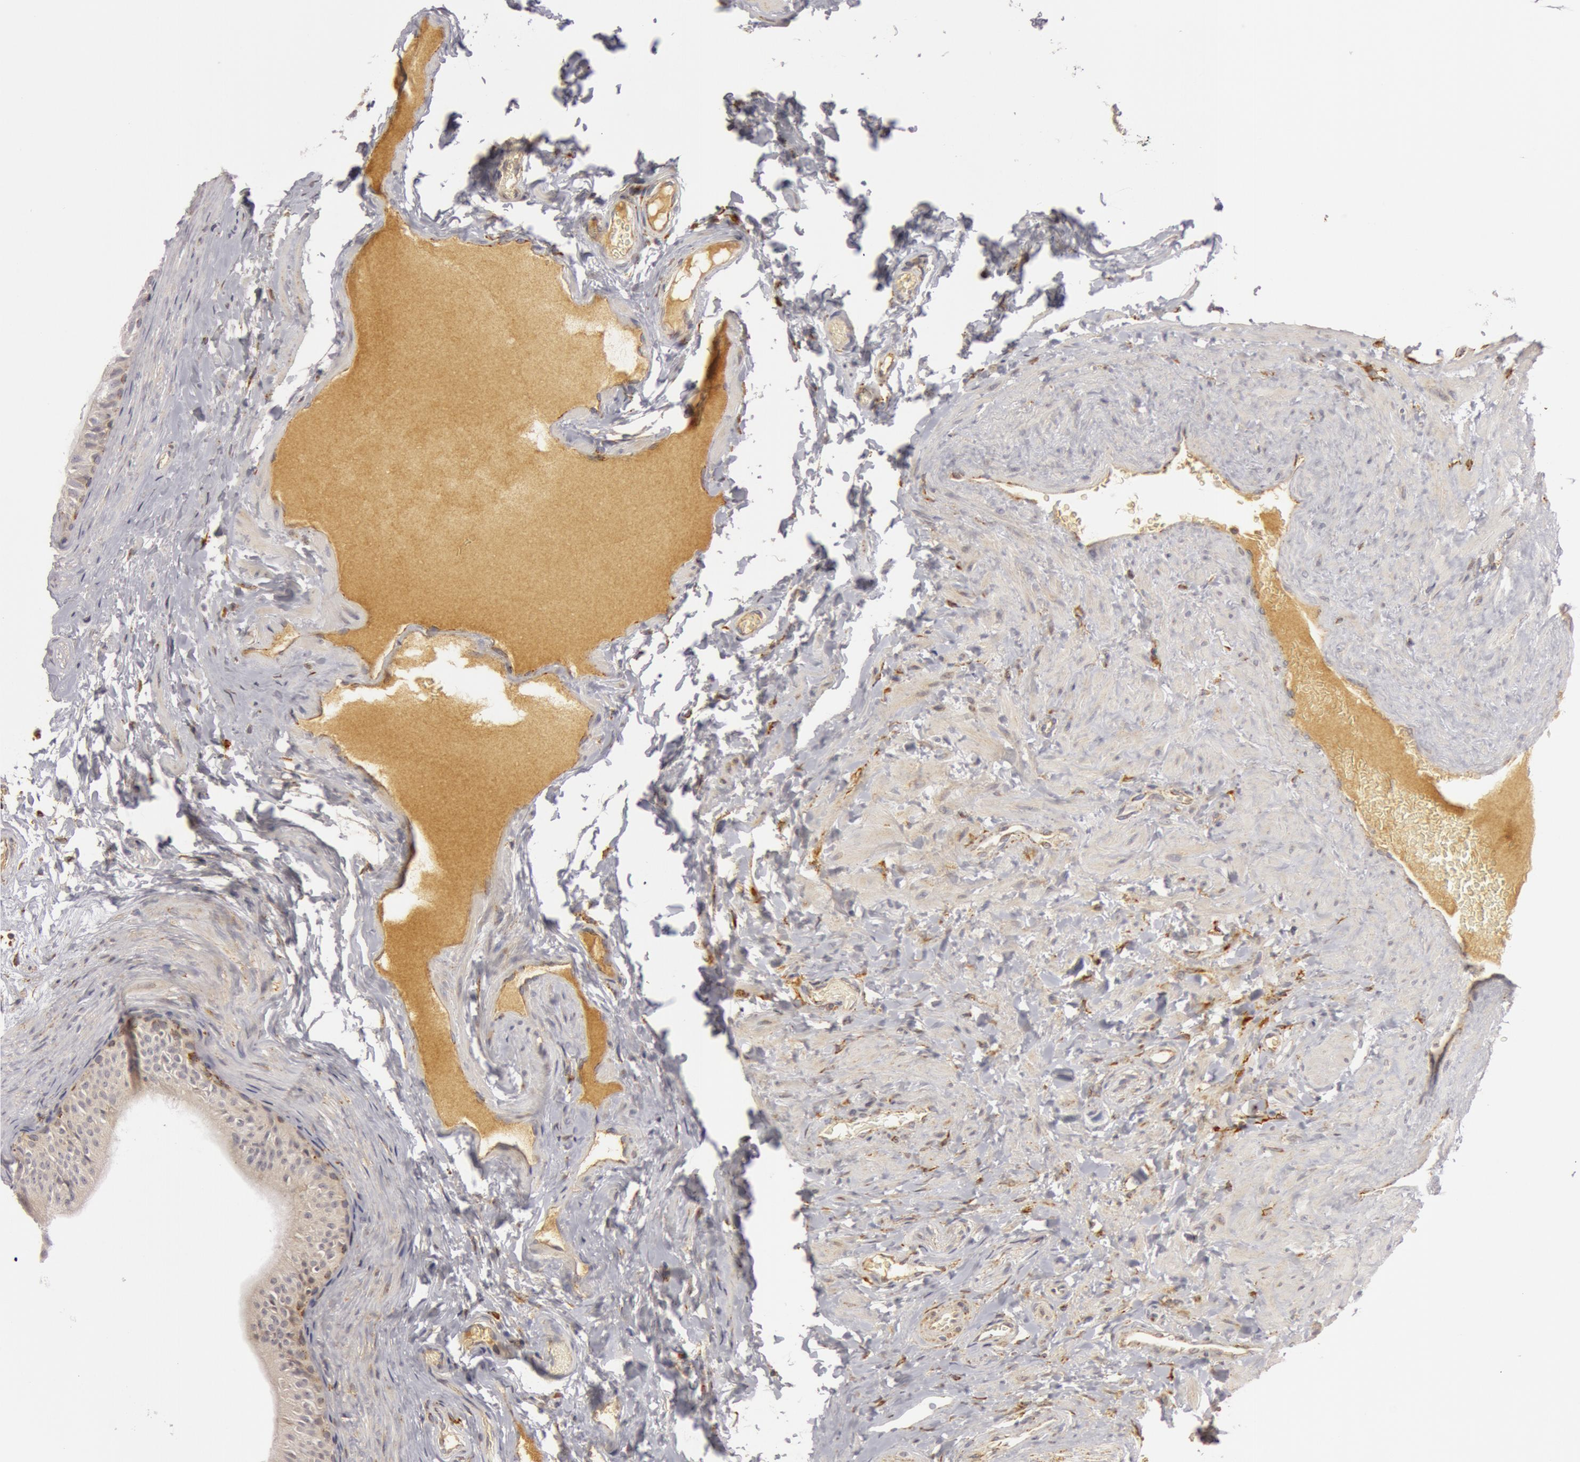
{"staining": {"intensity": "weak", "quantity": "25%-75%", "location": "cytoplasmic/membranous"}, "tissue": "epididymis", "cell_type": "Glandular cells", "image_type": "normal", "snomed": [{"axis": "morphology", "description": "Normal tissue, NOS"}, {"axis": "topography", "description": "Testis"}, {"axis": "topography", "description": "Epididymis"}], "caption": "Glandular cells display low levels of weak cytoplasmic/membranous expression in about 25%-75% of cells in unremarkable human epididymis. Immunohistochemistry (ihc) stains the protein of interest in brown and the nuclei are stained blue.", "gene": "C7", "patient": {"sex": "male", "age": 36}}